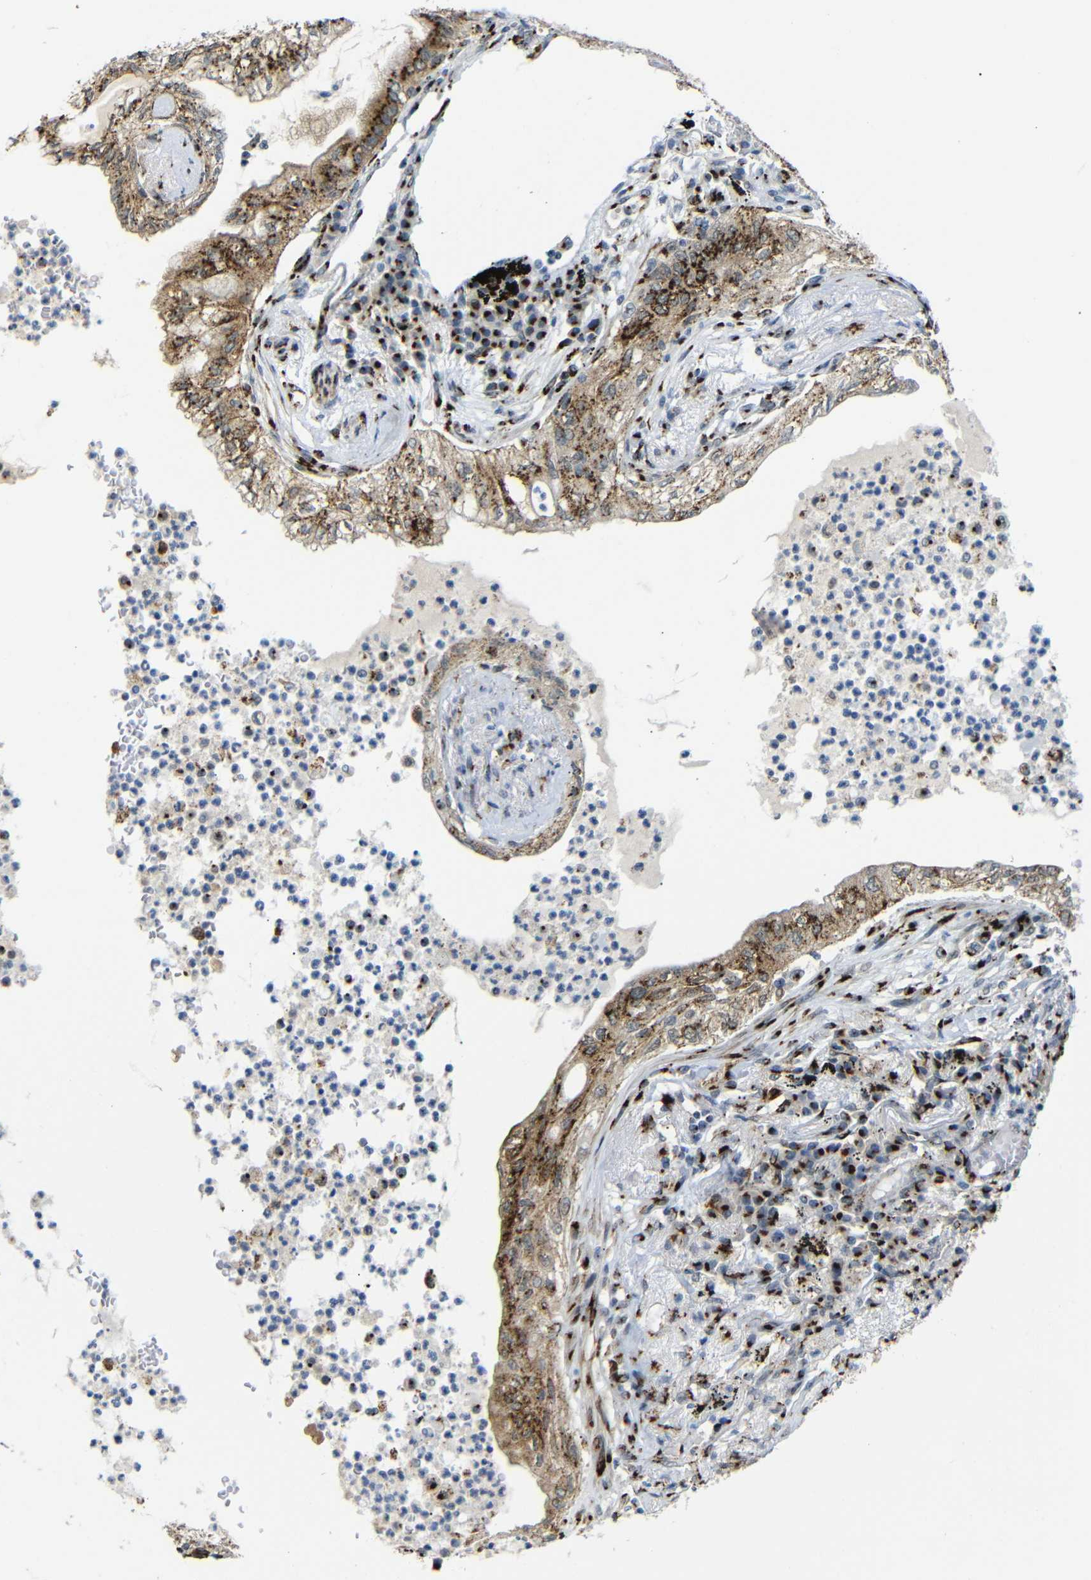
{"staining": {"intensity": "strong", "quantity": ">75%", "location": "cytoplasmic/membranous"}, "tissue": "lung cancer", "cell_type": "Tumor cells", "image_type": "cancer", "snomed": [{"axis": "morphology", "description": "Normal tissue, NOS"}, {"axis": "morphology", "description": "Adenocarcinoma, NOS"}, {"axis": "topography", "description": "Bronchus"}, {"axis": "topography", "description": "Lung"}], "caption": "This micrograph exhibits immunohistochemistry (IHC) staining of lung cancer, with high strong cytoplasmic/membranous positivity in approximately >75% of tumor cells.", "gene": "TGOLN2", "patient": {"sex": "female", "age": 70}}